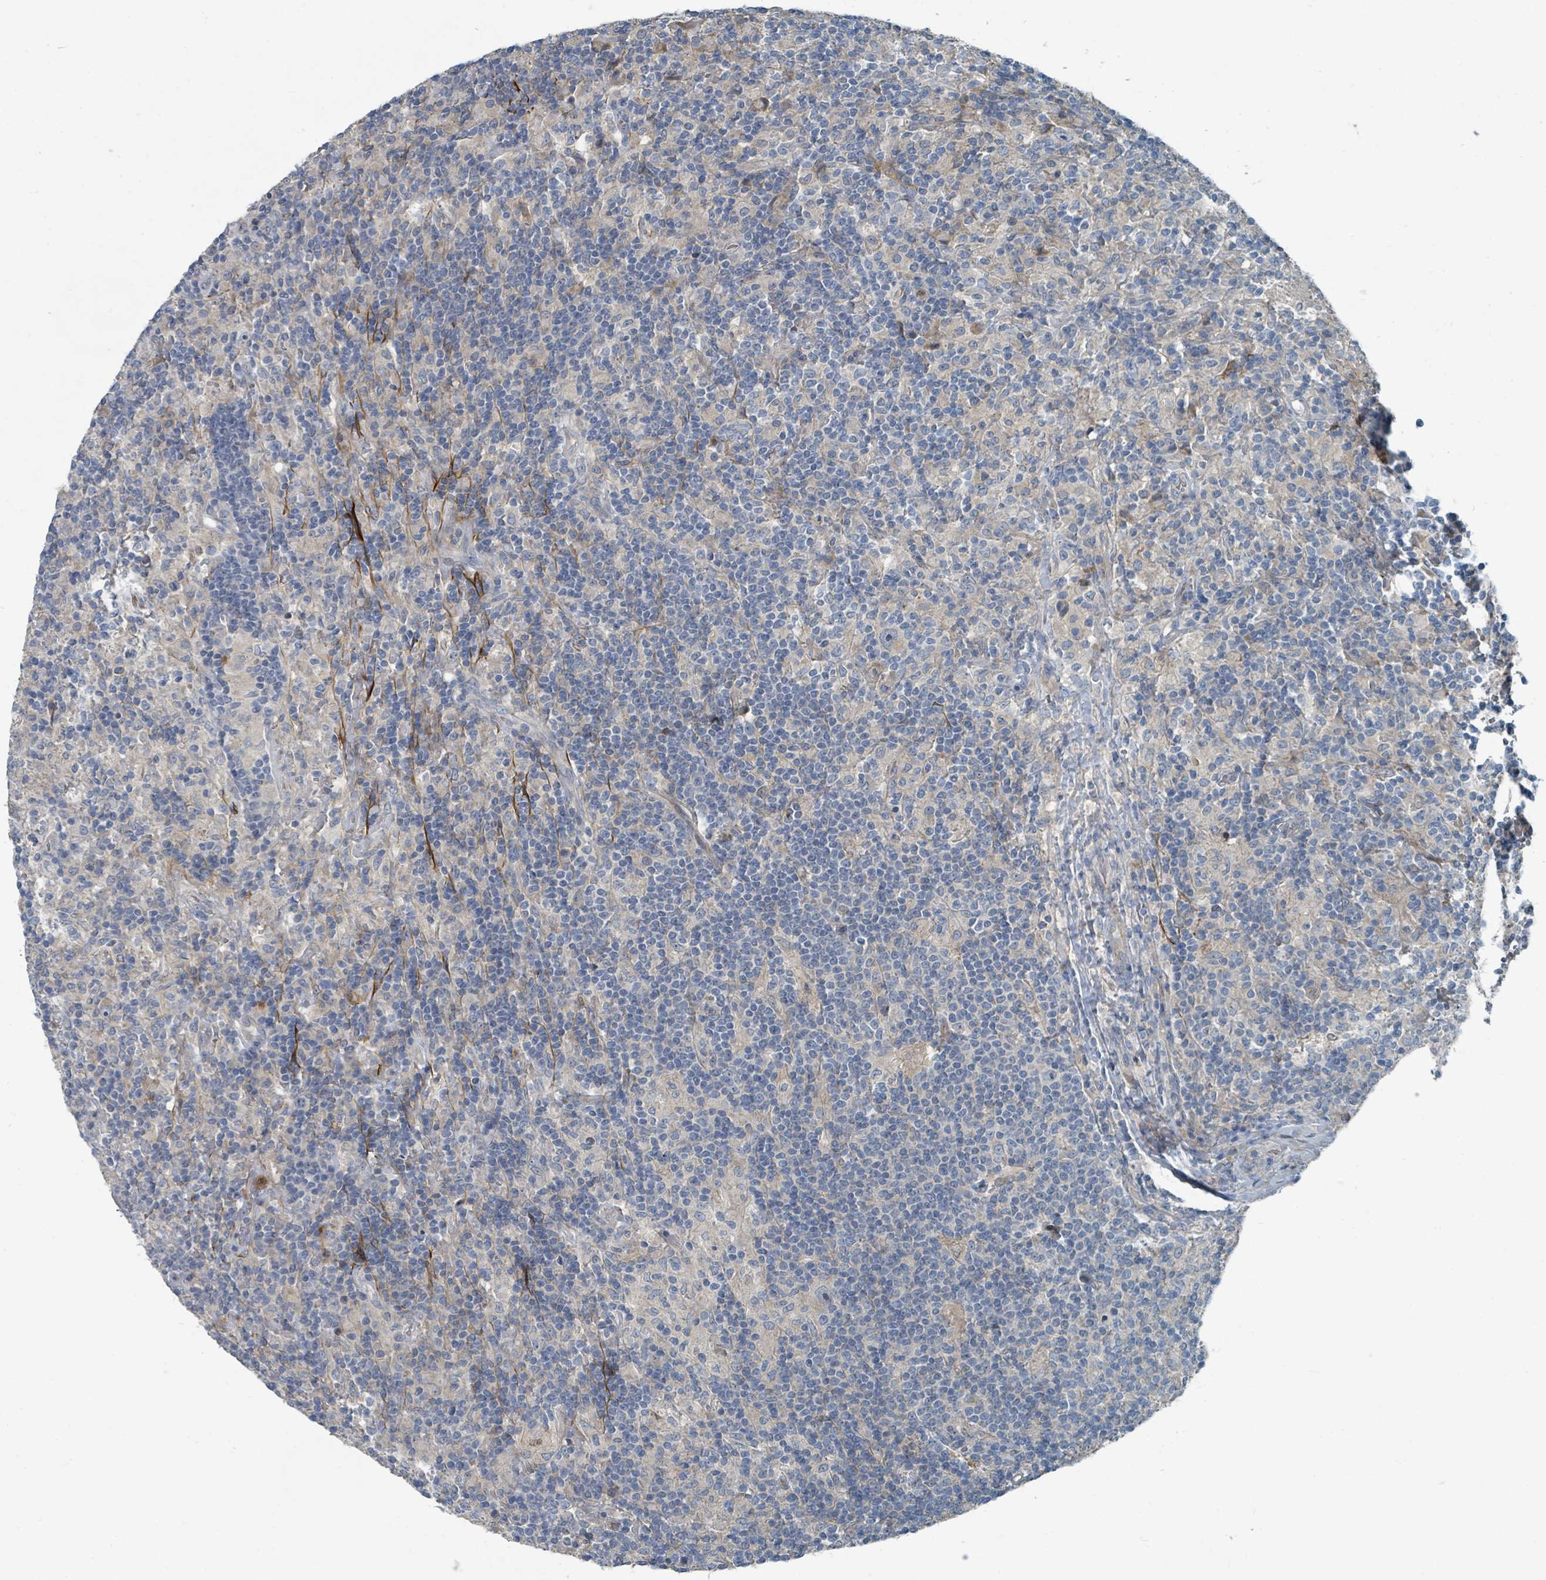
{"staining": {"intensity": "negative", "quantity": "none", "location": "none"}, "tissue": "lymphoma", "cell_type": "Tumor cells", "image_type": "cancer", "snomed": [{"axis": "morphology", "description": "Hodgkin's disease, NOS"}, {"axis": "topography", "description": "Lymph node"}], "caption": "DAB (3,3'-diaminobenzidine) immunohistochemical staining of lymphoma exhibits no significant staining in tumor cells. (DAB (3,3'-diaminobenzidine) IHC, high magnification).", "gene": "SLC44A5", "patient": {"sex": "male", "age": 70}}